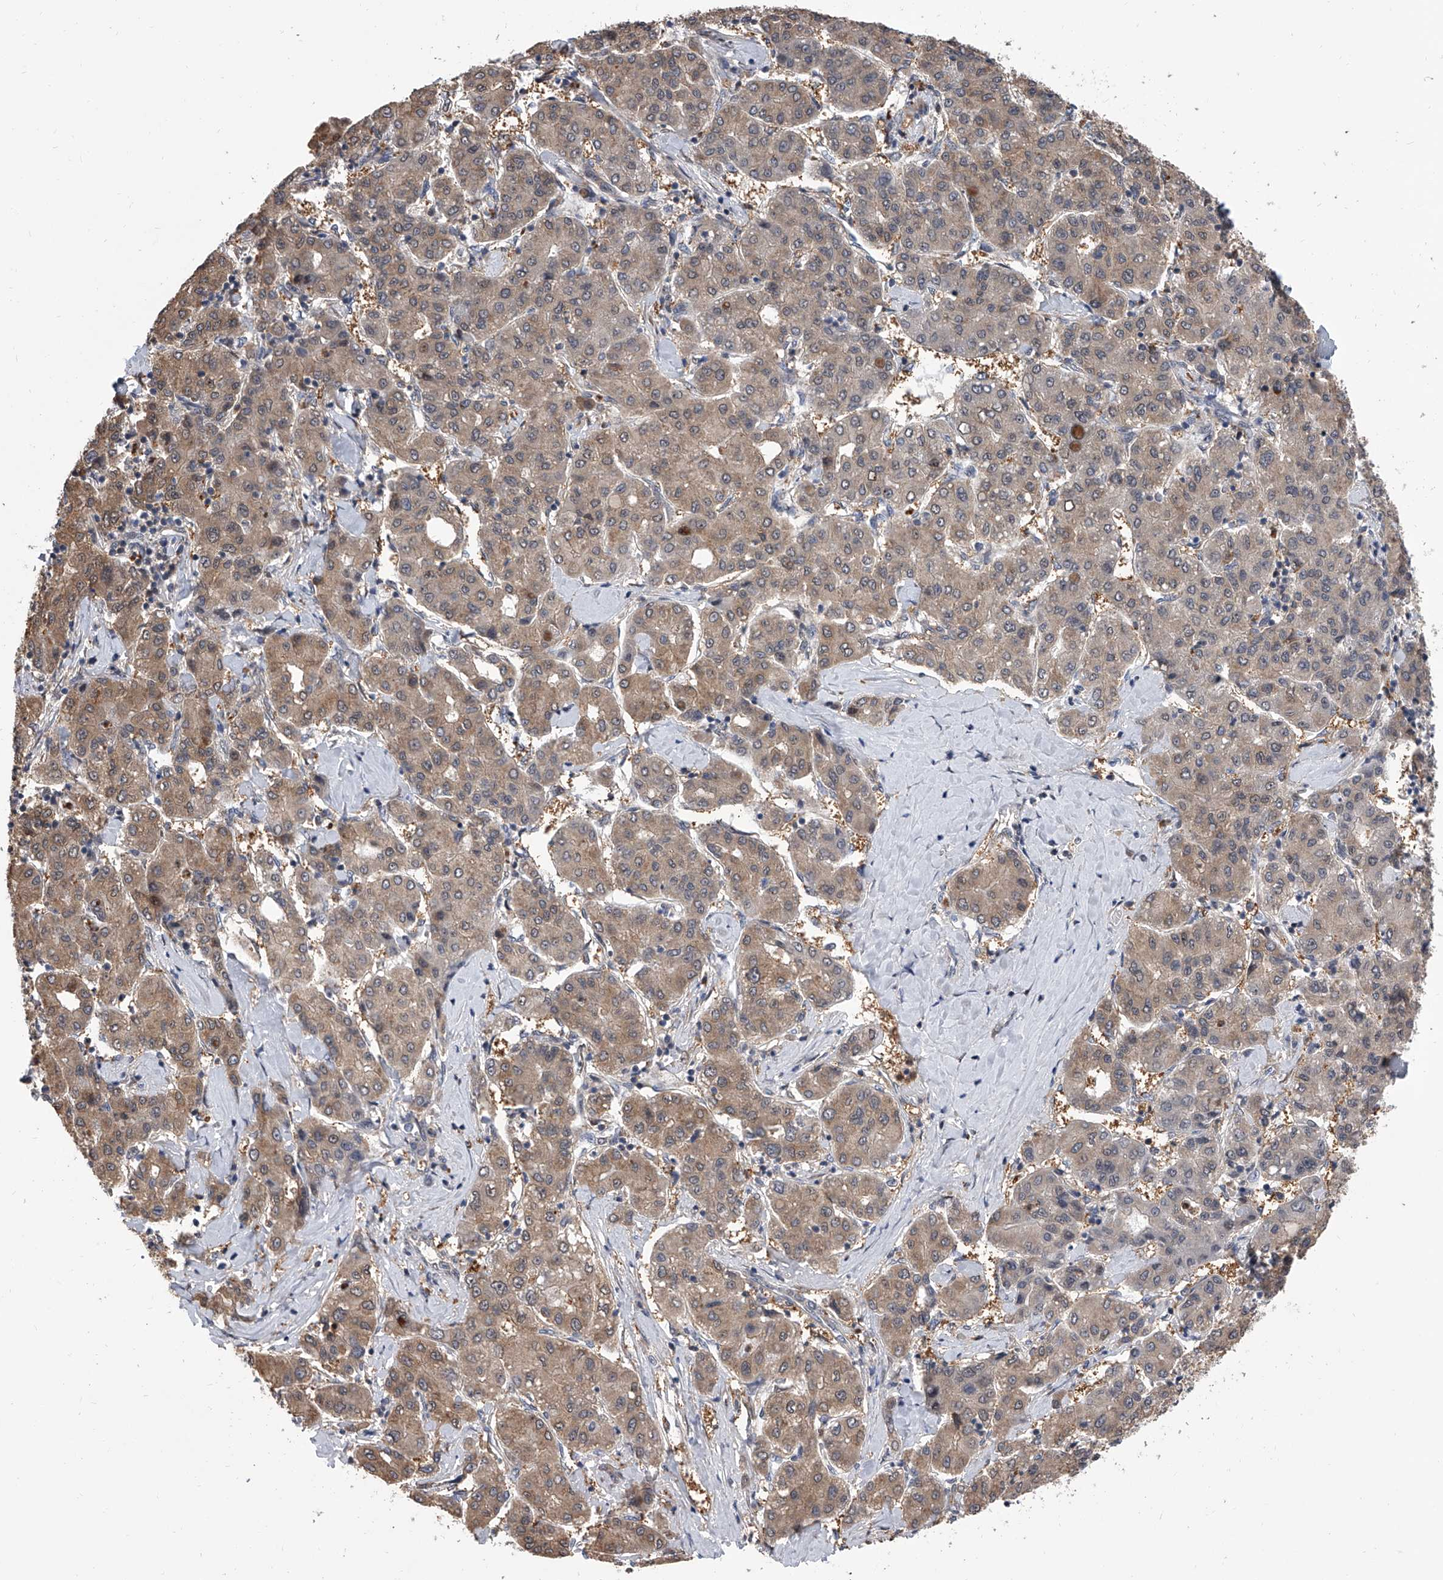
{"staining": {"intensity": "weak", "quantity": ">75%", "location": "cytoplasmic/membranous"}, "tissue": "liver cancer", "cell_type": "Tumor cells", "image_type": "cancer", "snomed": [{"axis": "morphology", "description": "Carcinoma, Hepatocellular, NOS"}, {"axis": "topography", "description": "Liver"}], "caption": "An image showing weak cytoplasmic/membranous staining in approximately >75% of tumor cells in hepatocellular carcinoma (liver), as visualized by brown immunohistochemical staining.", "gene": "BHLHE23", "patient": {"sex": "male", "age": 65}}